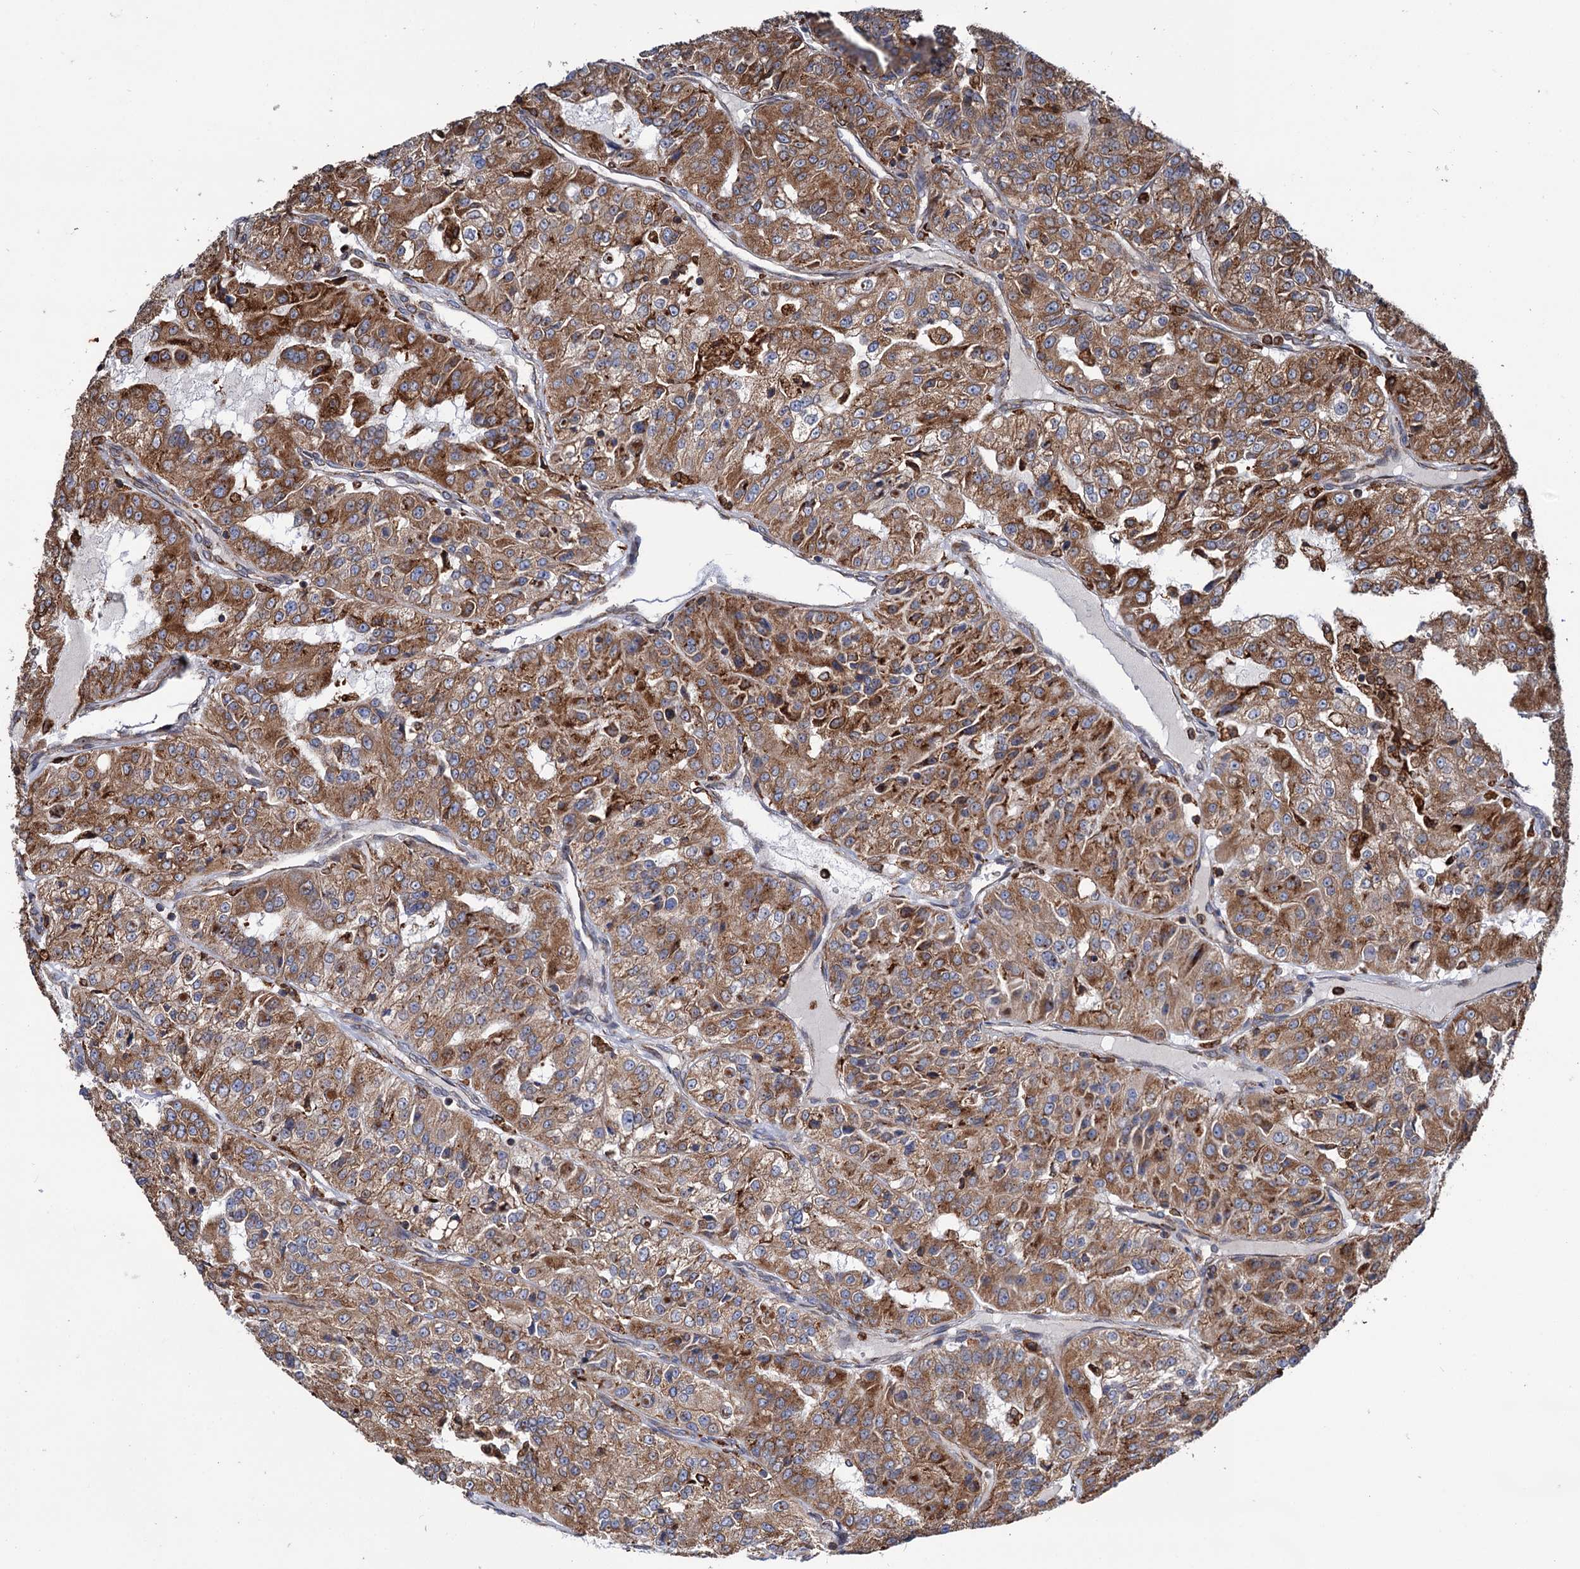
{"staining": {"intensity": "moderate", "quantity": ">75%", "location": "cytoplasmic/membranous"}, "tissue": "renal cancer", "cell_type": "Tumor cells", "image_type": "cancer", "snomed": [{"axis": "morphology", "description": "Adenocarcinoma, NOS"}, {"axis": "topography", "description": "Kidney"}], "caption": "Immunohistochemical staining of human renal cancer (adenocarcinoma) displays medium levels of moderate cytoplasmic/membranous protein expression in approximately >75% of tumor cells.", "gene": "ERP29", "patient": {"sex": "female", "age": 63}}